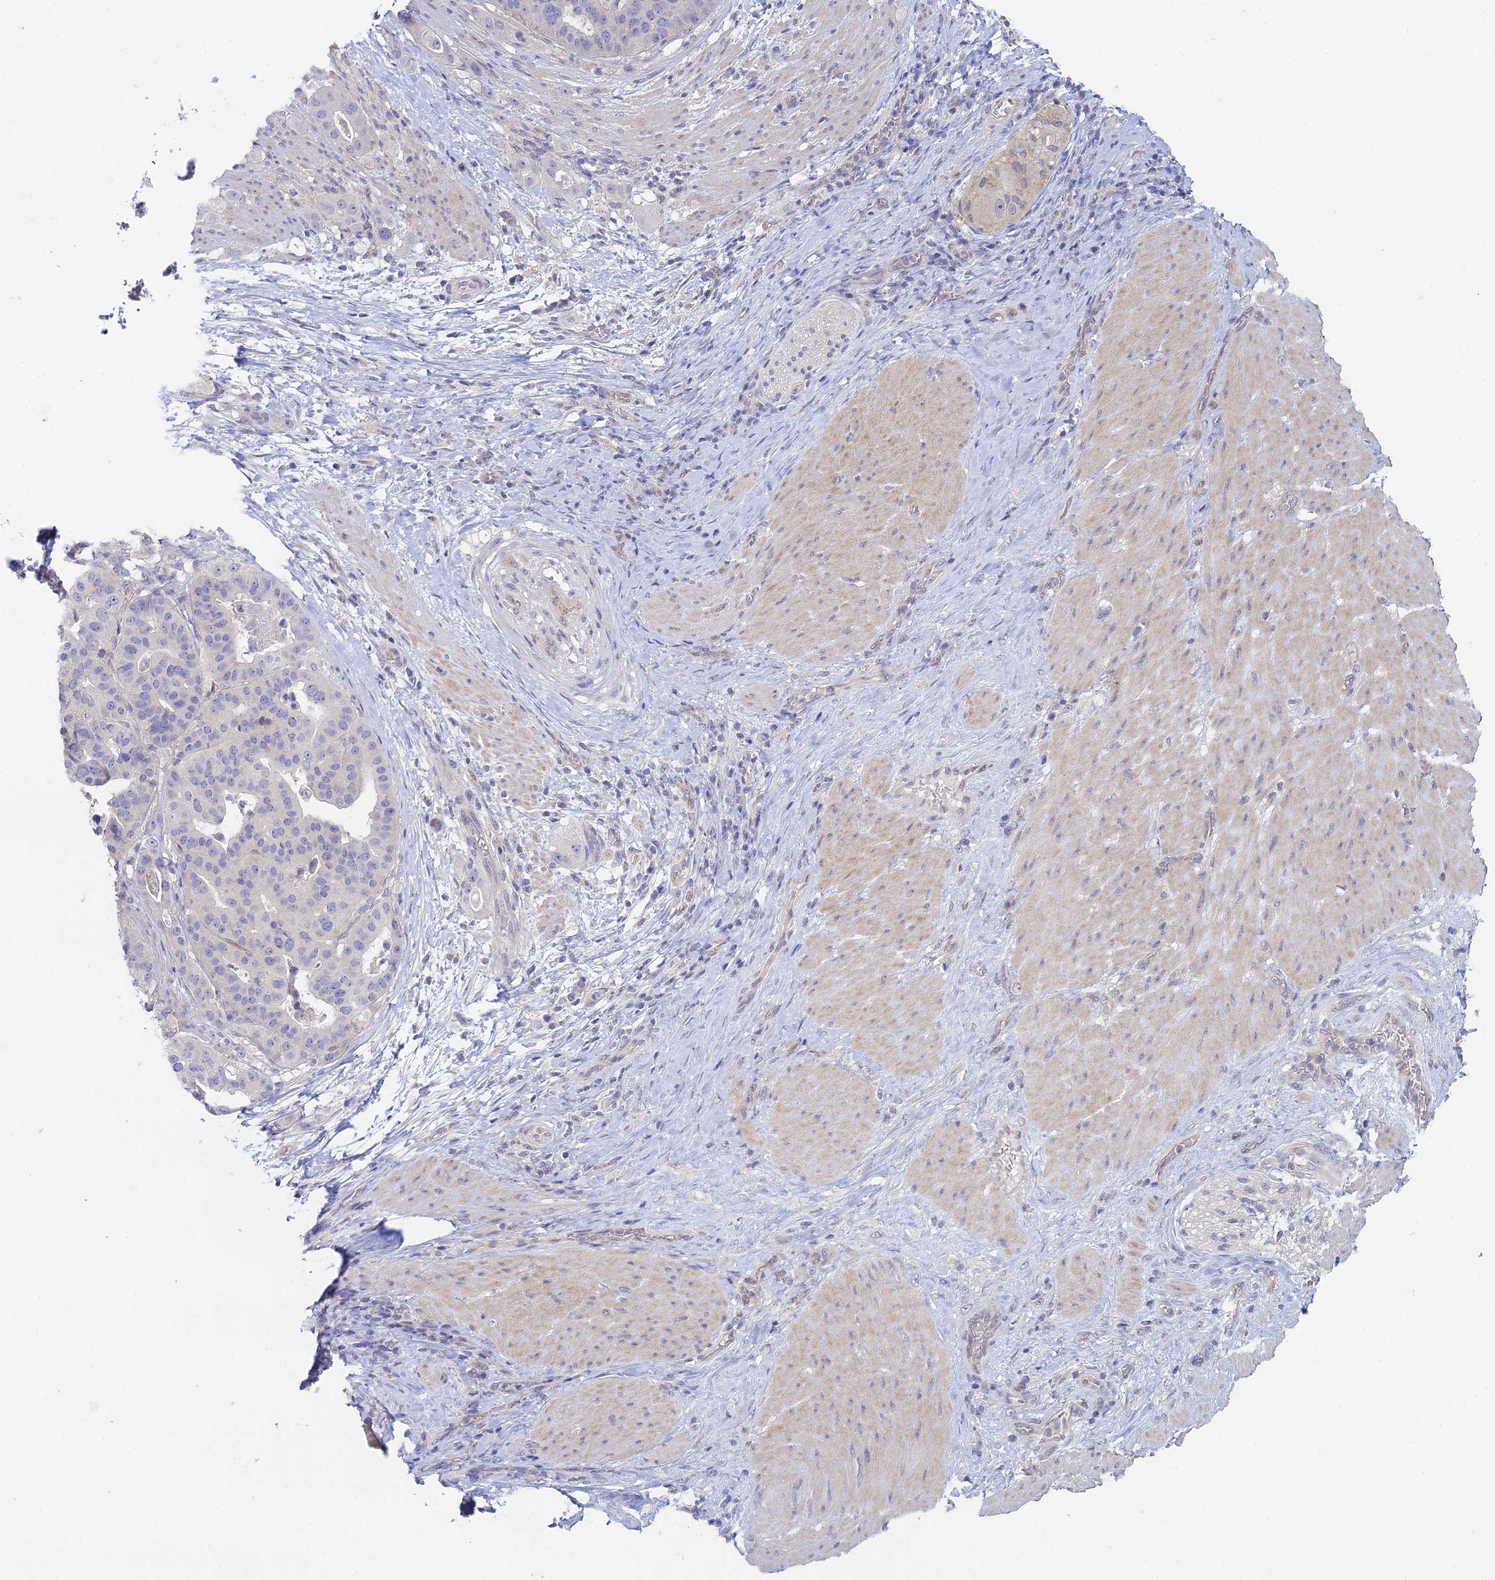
{"staining": {"intensity": "negative", "quantity": "none", "location": "none"}, "tissue": "stomach cancer", "cell_type": "Tumor cells", "image_type": "cancer", "snomed": [{"axis": "morphology", "description": "Adenocarcinoma, NOS"}, {"axis": "topography", "description": "Stomach"}], "caption": "The IHC micrograph has no significant staining in tumor cells of stomach cancer (adenocarcinoma) tissue. (DAB immunohistochemistry, high magnification).", "gene": "METTL26", "patient": {"sex": "male", "age": 48}}